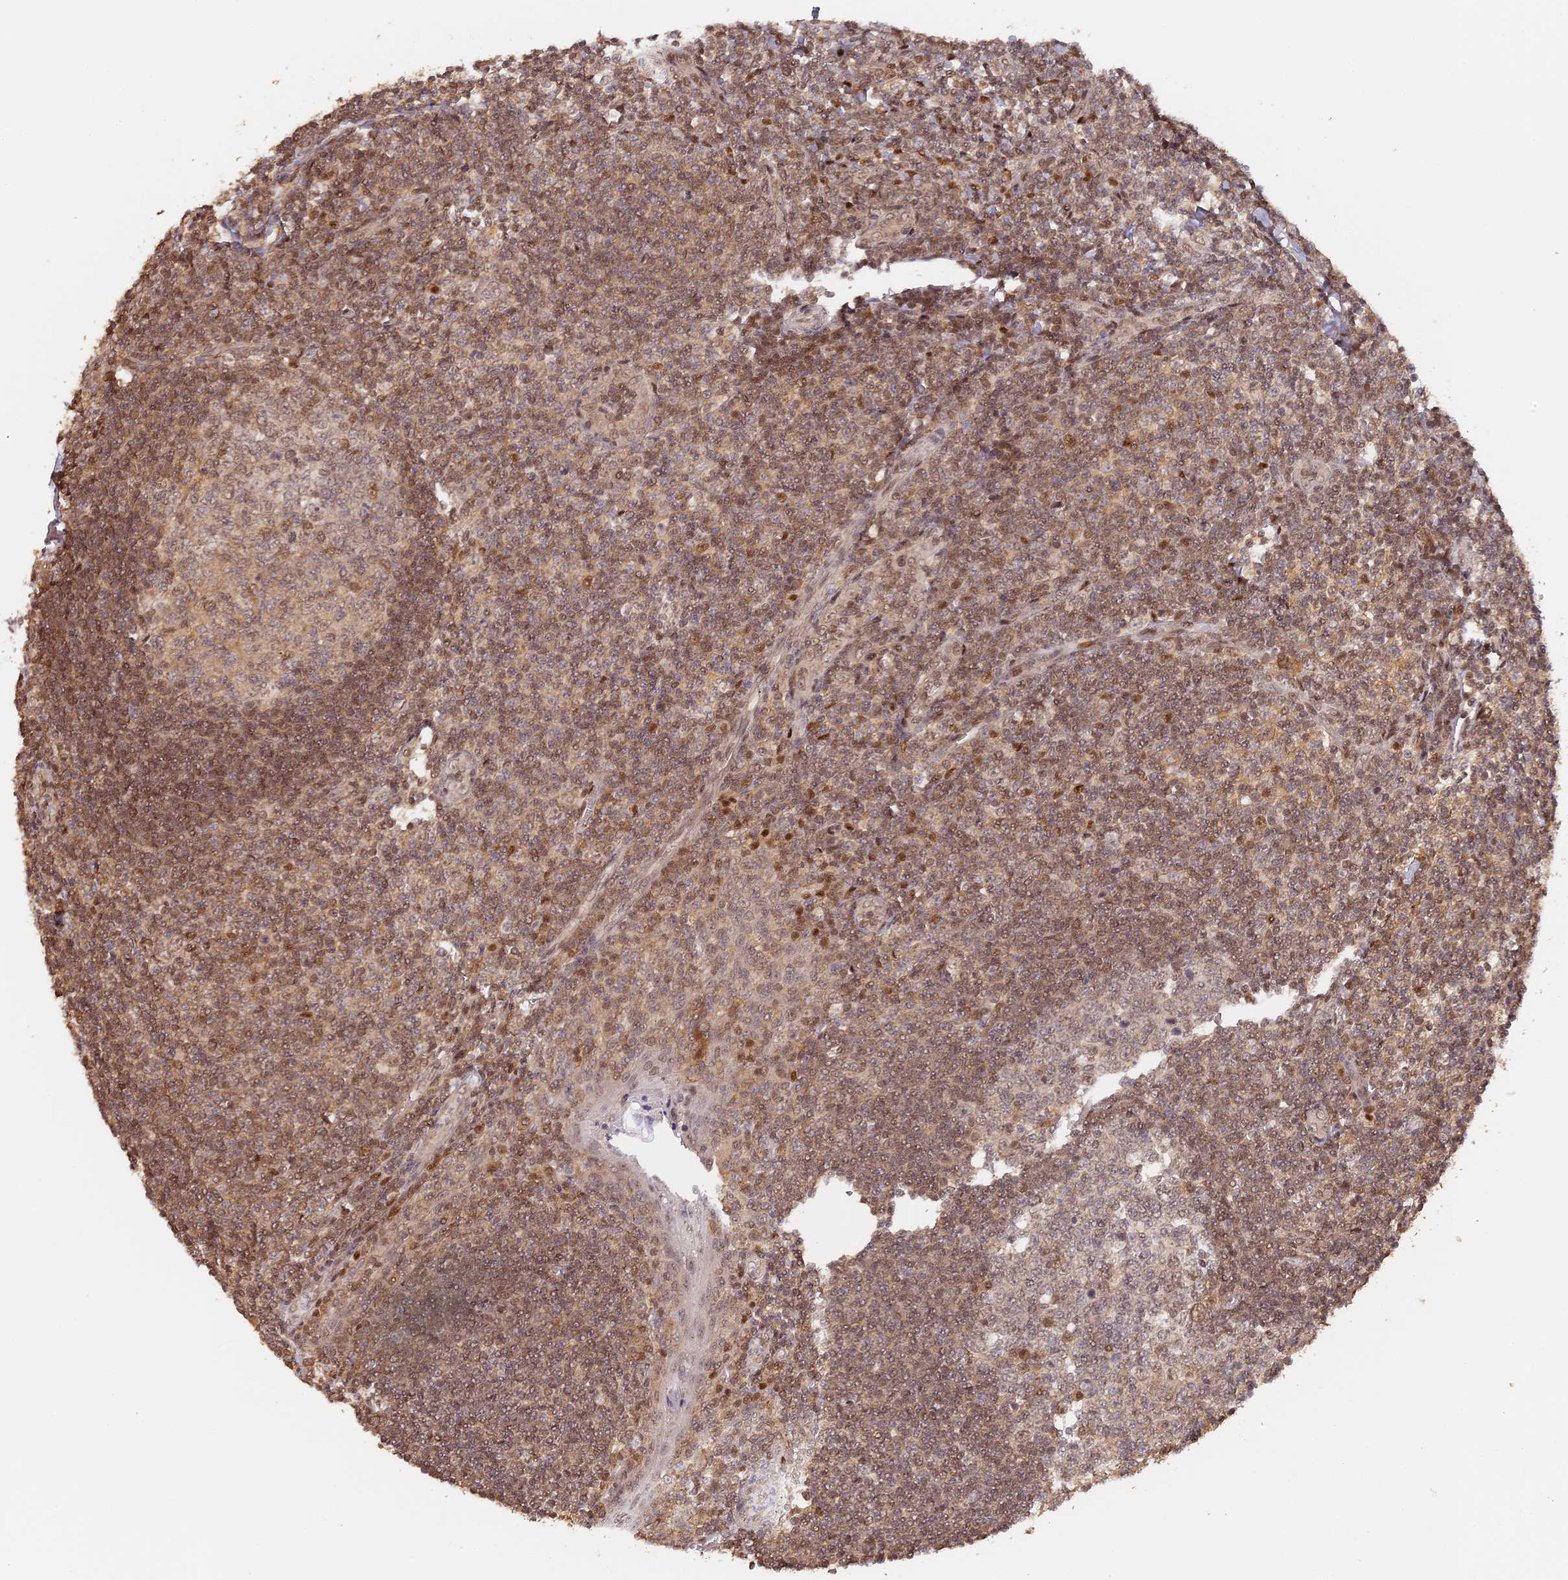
{"staining": {"intensity": "moderate", "quantity": "<25%", "location": "cytoplasmic/membranous,nuclear"}, "tissue": "tonsil", "cell_type": "Germinal center cells", "image_type": "normal", "snomed": [{"axis": "morphology", "description": "Normal tissue, NOS"}, {"axis": "topography", "description": "Tonsil"}], "caption": "The photomicrograph shows immunohistochemical staining of normal tonsil. There is moderate cytoplasmic/membranous,nuclear expression is identified in approximately <25% of germinal center cells. (brown staining indicates protein expression, while blue staining denotes nuclei).", "gene": "MYBL2", "patient": {"sex": "male", "age": 27}}